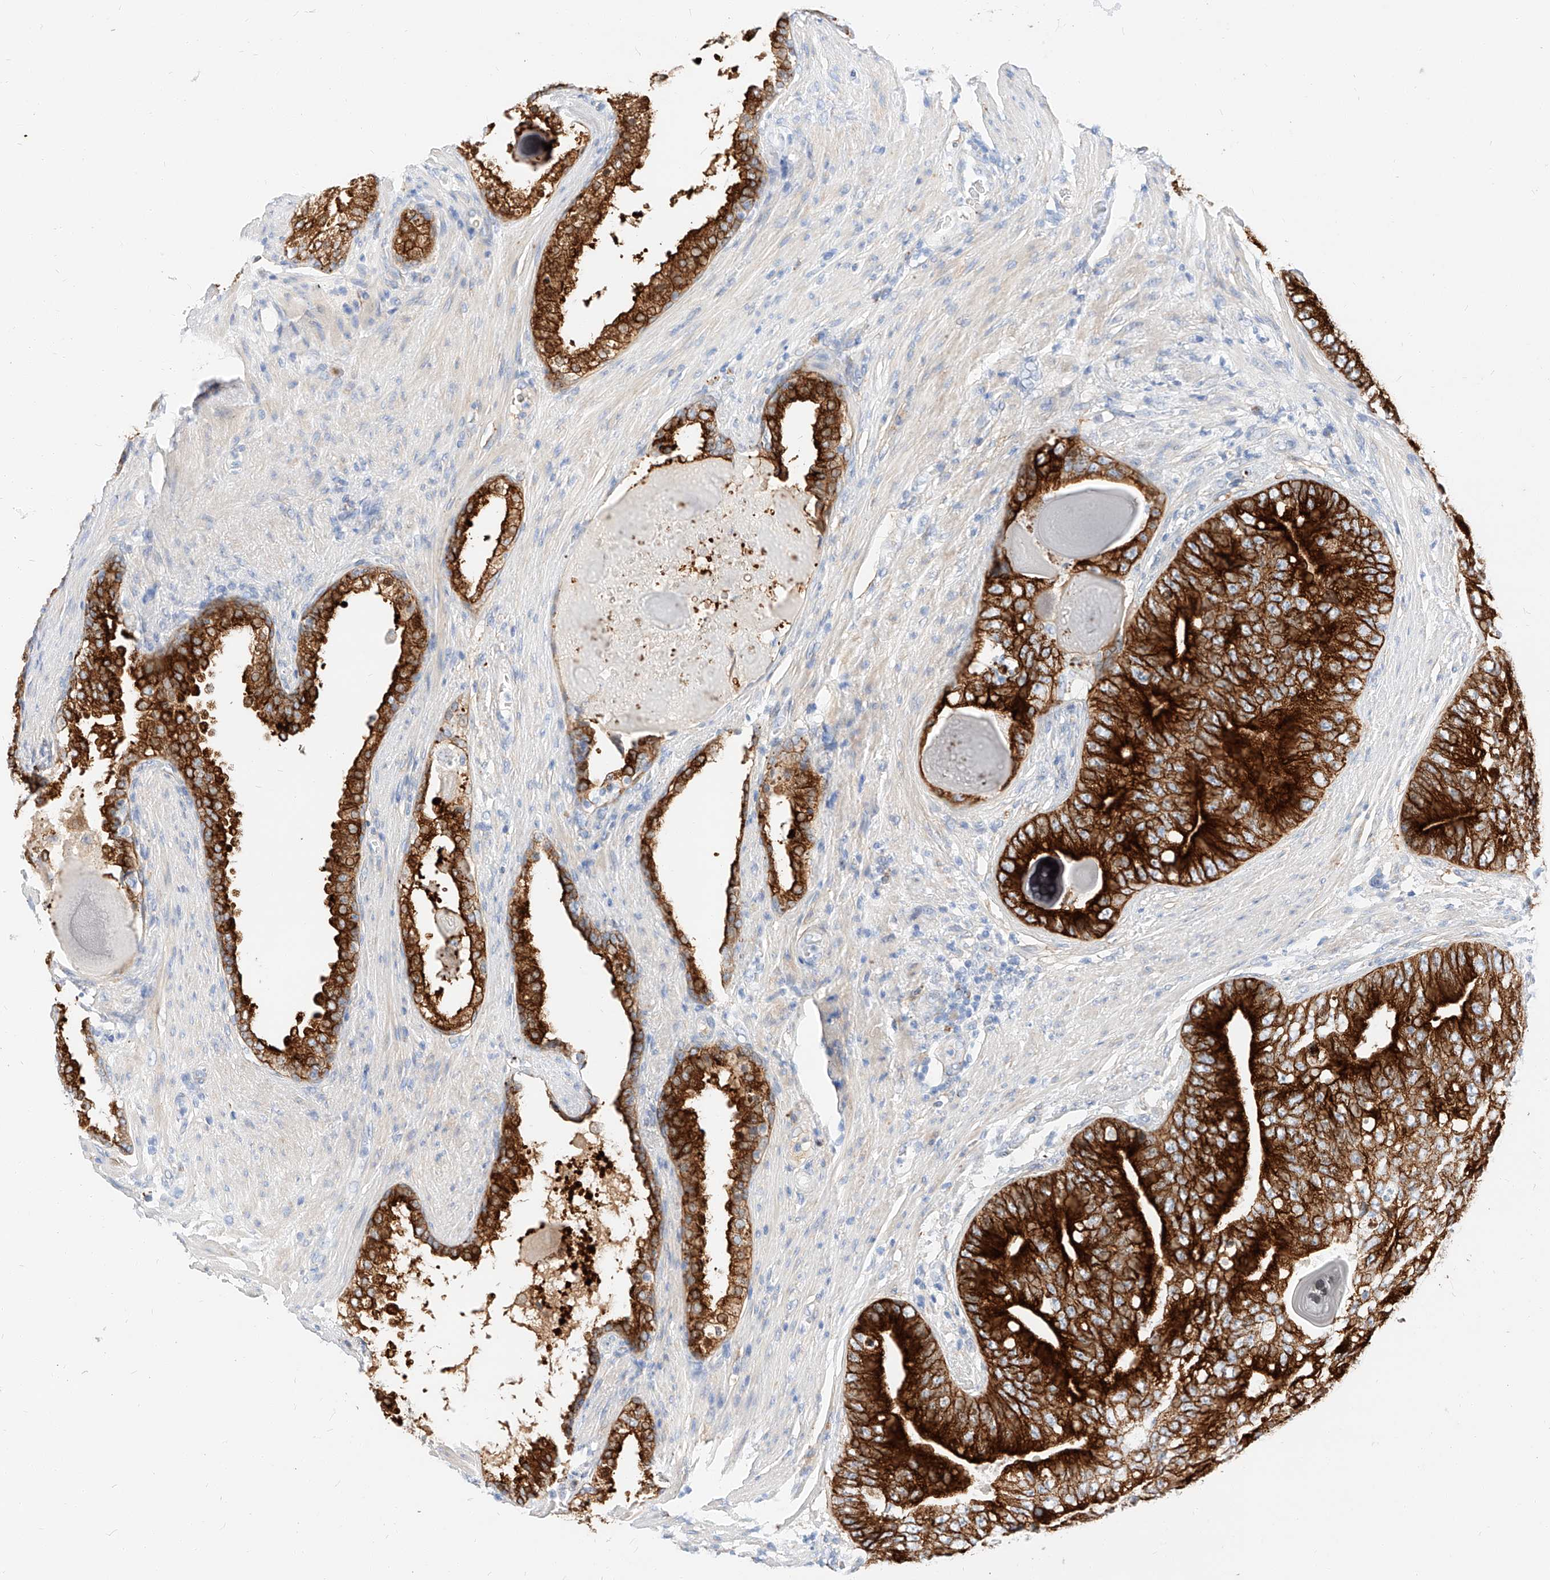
{"staining": {"intensity": "strong", "quantity": ">75%", "location": "cytoplasmic/membranous"}, "tissue": "prostate cancer", "cell_type": "Tumor cells", "image_type": "cancer", "snomed": [{"axis": "morphology", "description": "Adenocarcinoma, High grade"}, {"axis": "topography", "description": "Prostate"}], "caption": "An immunohistochemistry photomicrograph of neoplastic tissue is shown. Protein staining in brown labels strong cytoplasmic/membranous positivity in adenocarcinoma (high-grade) (prostate) within tumor cells.", "gene": "MAP7", "patient": {"sex": "male", "age": 70}}